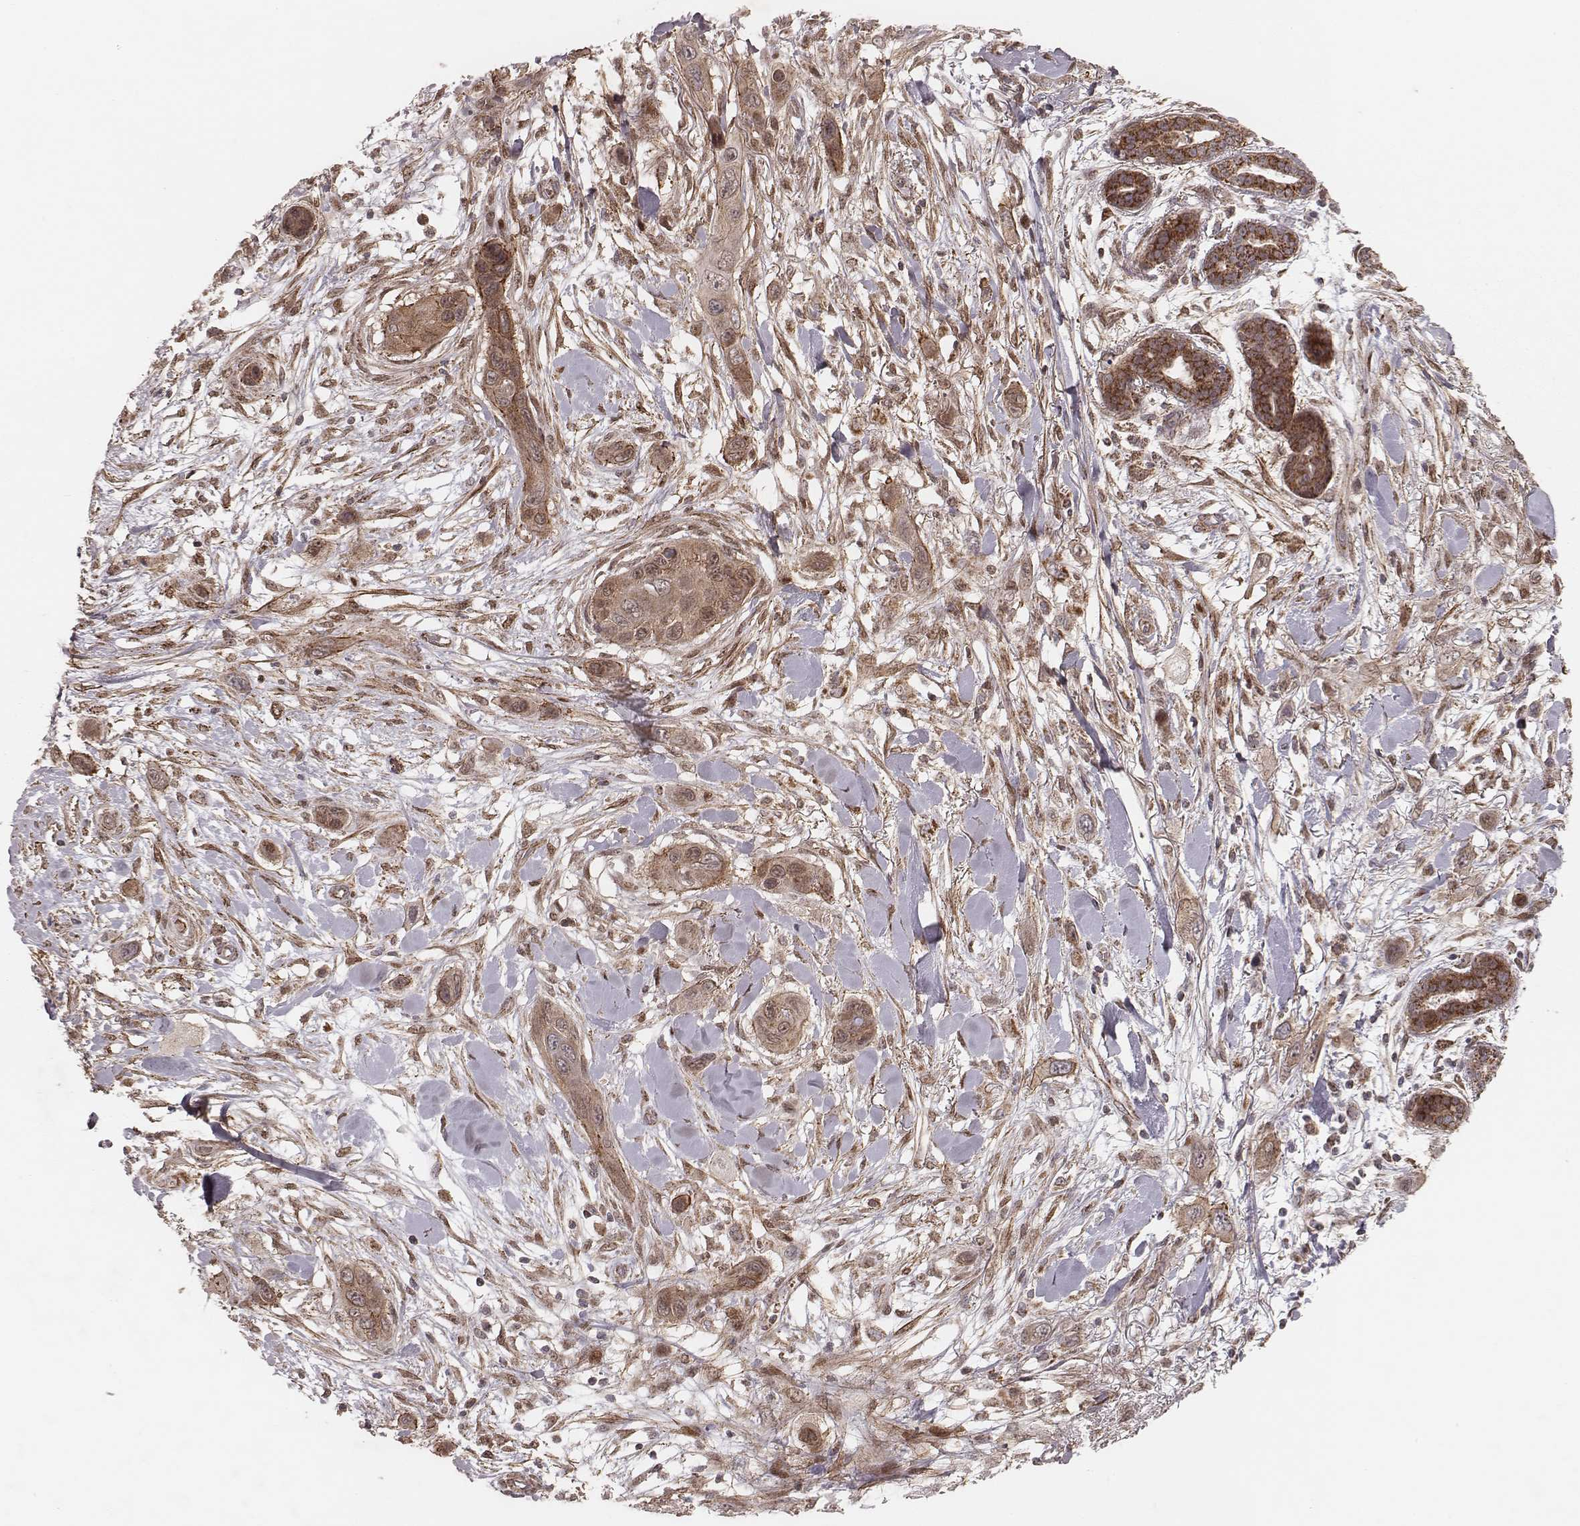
{"staining": {"intensity": "moderate", "quantity": ">75%", "location": "cytoplasmic/membranous"}, "tissue": "skin cancer", "cell_type": "Tumor cells", "image_type": "cancer", "snomed": [{"axis": "morphology", "description": "Squamous cell carcinoma, NOS"}, {"axis": "topography", "description": "Skin"}], "caption": "Skin cancer was stained to show a protein in brown. There is medium levels of moderate cytoplasmic/membranous staining in approximately >75% of tumor cells. The staining was performed using DAB (3,3'-diaminobenzidine), with brown indicating positive protein expression. Nuclei are stained blue with hematoxylin.", "gene": "NDUFA7", "patient": {"sex": "male", "age": 79}}